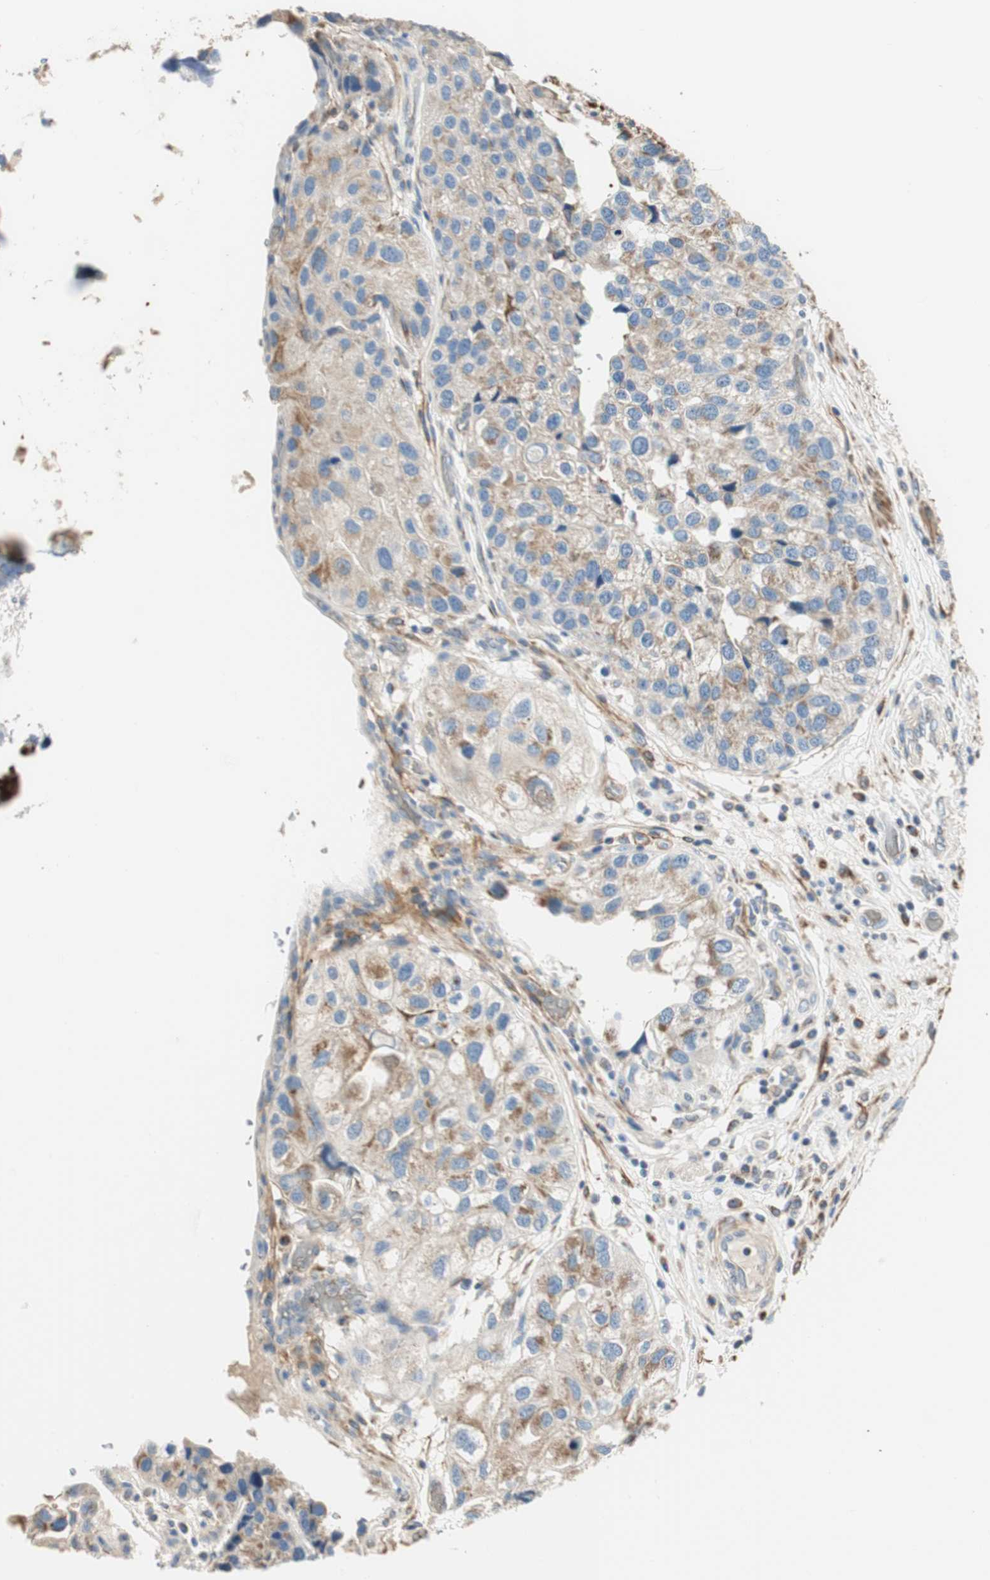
{"staining": {"intensity": "moderate", "quantity": ">75%", "location": "cytoplasmic/membranous"}, "tissue": "urothelial cancer", "cell_type": "Tumor cells", "image_type": "cancer", "snomed": [{"axis": "morphology", "description": "Urothelial carcinoma, High grade"}, {"axis": "topography", "description": "Urinary bladder"}], "caption": "There is medium levels of moderate cytoplasmic/membranous staining in tumor cells of urothelial carcinoma (high-grade), as demonstrated by immunohistochemical staining (brown color).", "gene": "RORB", "patient": {"sex": "female", "age": 64}}